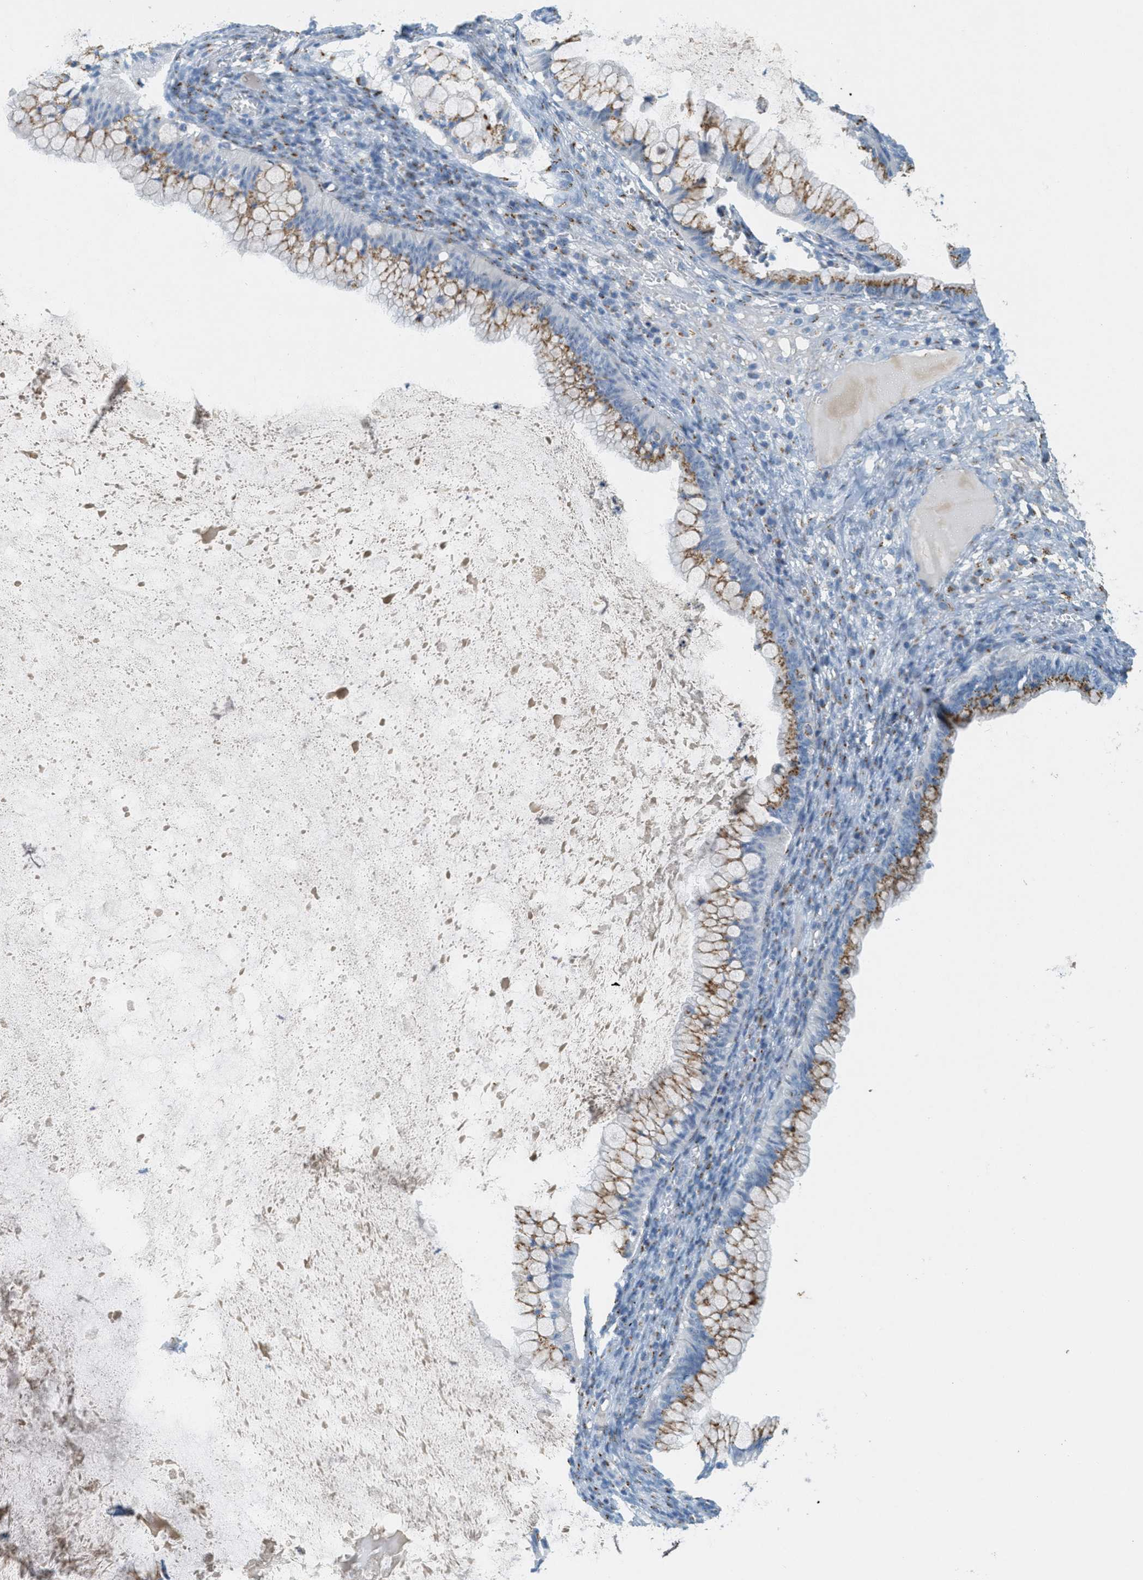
{"staining": {"intensity": "moderate", "quantity": "25%-75%", "location": "cytoplasmic/membranous"}, "tissue": "ovarian cancer", "cell_type": "Tumor cells", "image_type": "cancer", "snomed": [{"axis": "morphology", "description": "Cystadenocarcinoma, mucinous, NOS"}, {"axis": "topography", "description": "Ovary"}], "caption": "This photomicrograph displays immunohistochemistry (IHC) staining of human mucinous cystadenocarcinoma (ovarian), with medium moderate cytoplasmic/membranous staining in approximately 25%-75% of tumor cells.", "gene": "ENTPD4", "patient": {"sex": "female", "age": 57}}